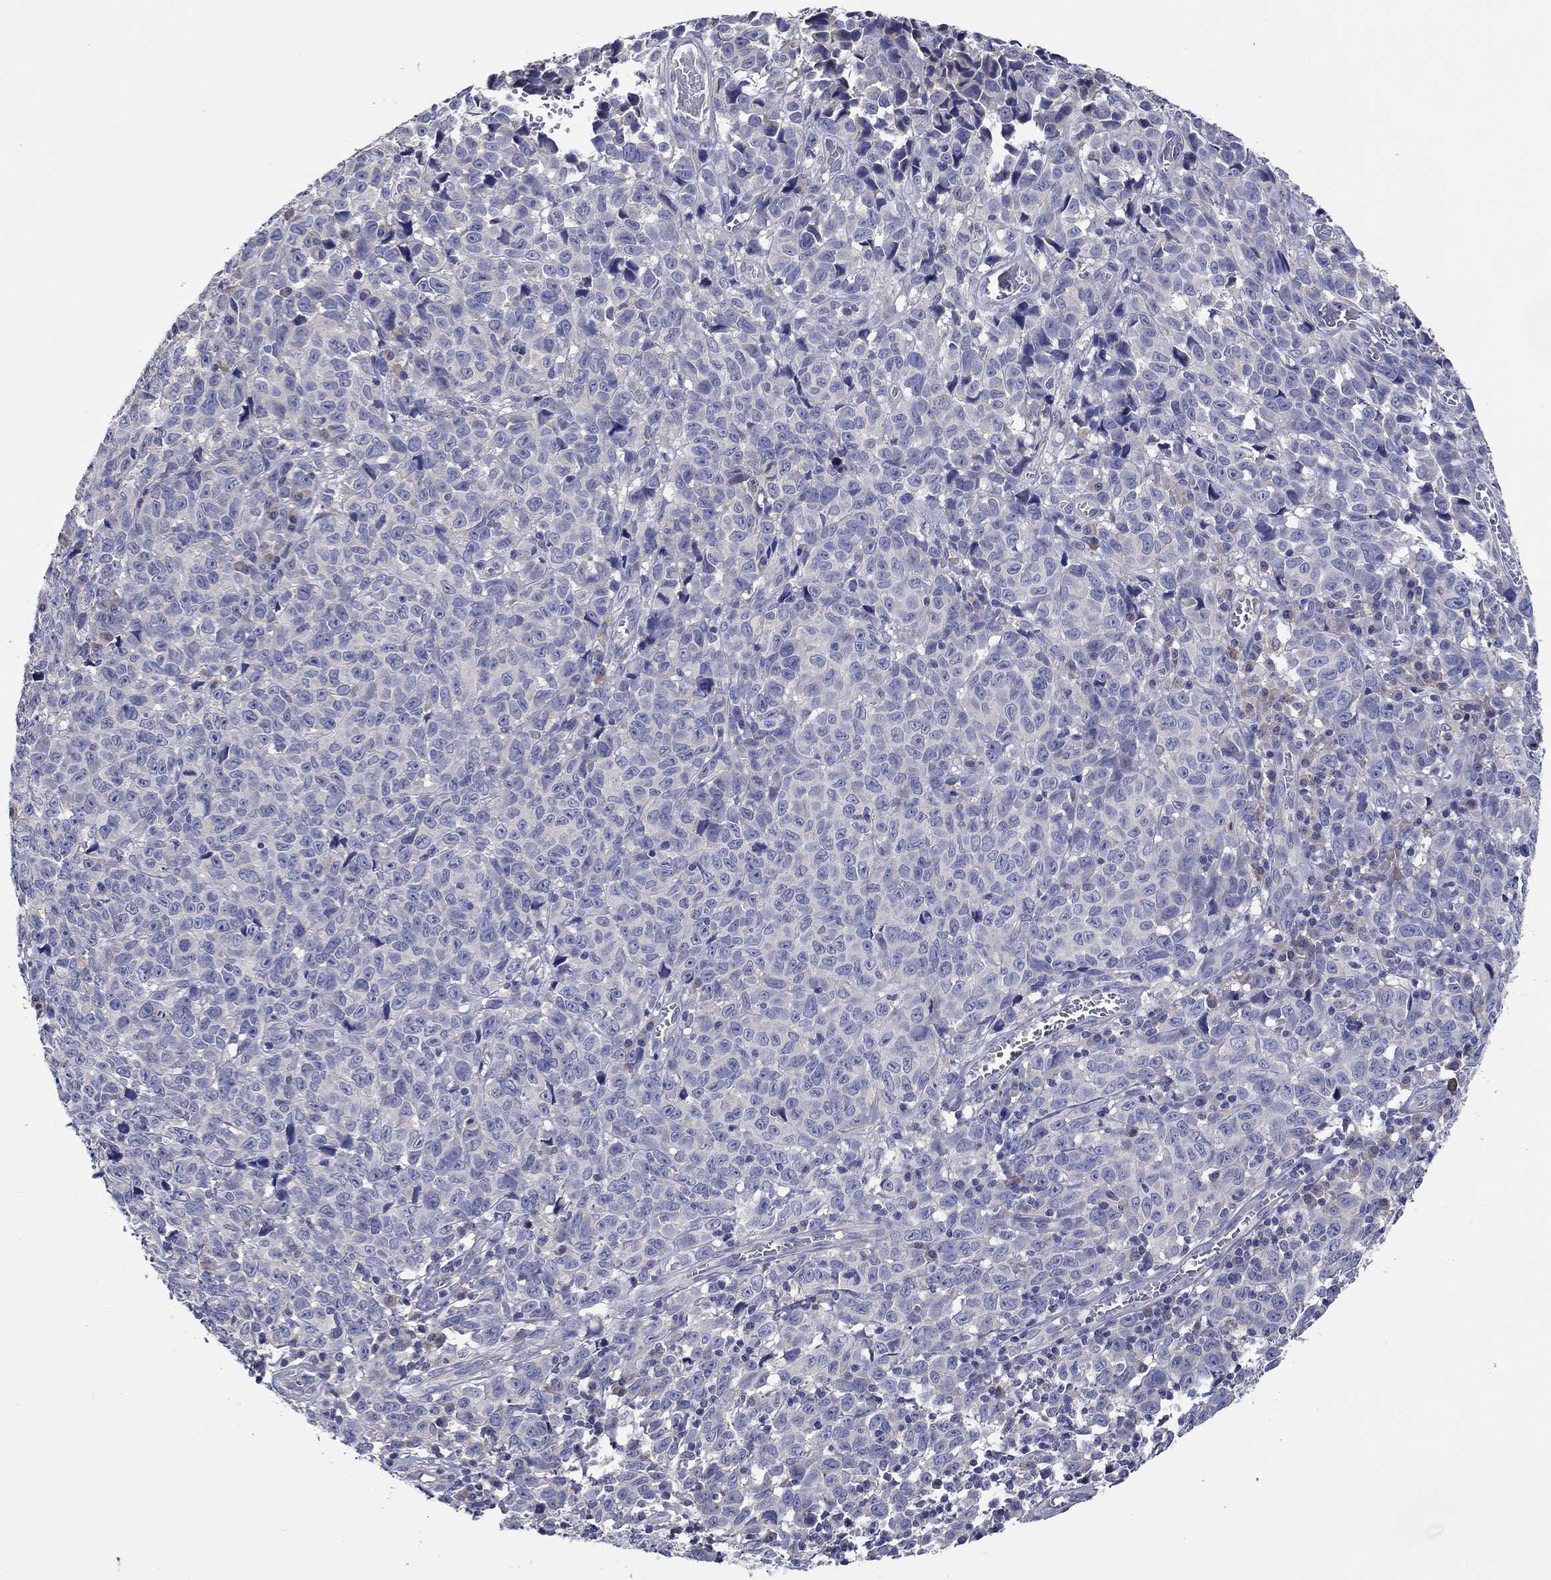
{"staining": {"intensity": "negative", "quantity": "none", "location": "none"}, "tissue": "melanoma", "cell_type": "Tumor cells", "image_type": "cancer", "snomed": [{"axis": "morphology", "description": "Malignant melanoma, NOS"}, {"axis": "topography", "description": "Vulva, labia, clitoris and Bartholin´s gland, NO"}], "caption": "High magnification brightfield microscopy of melanoma stained with DAB (3,3'-diaminobenzidine) (brown) and counterstained with hematoxylin (blue): tumor cells show no significant positivity.", "gene": "CHIT1", "patient": {"sex": "female", "age": 75}}